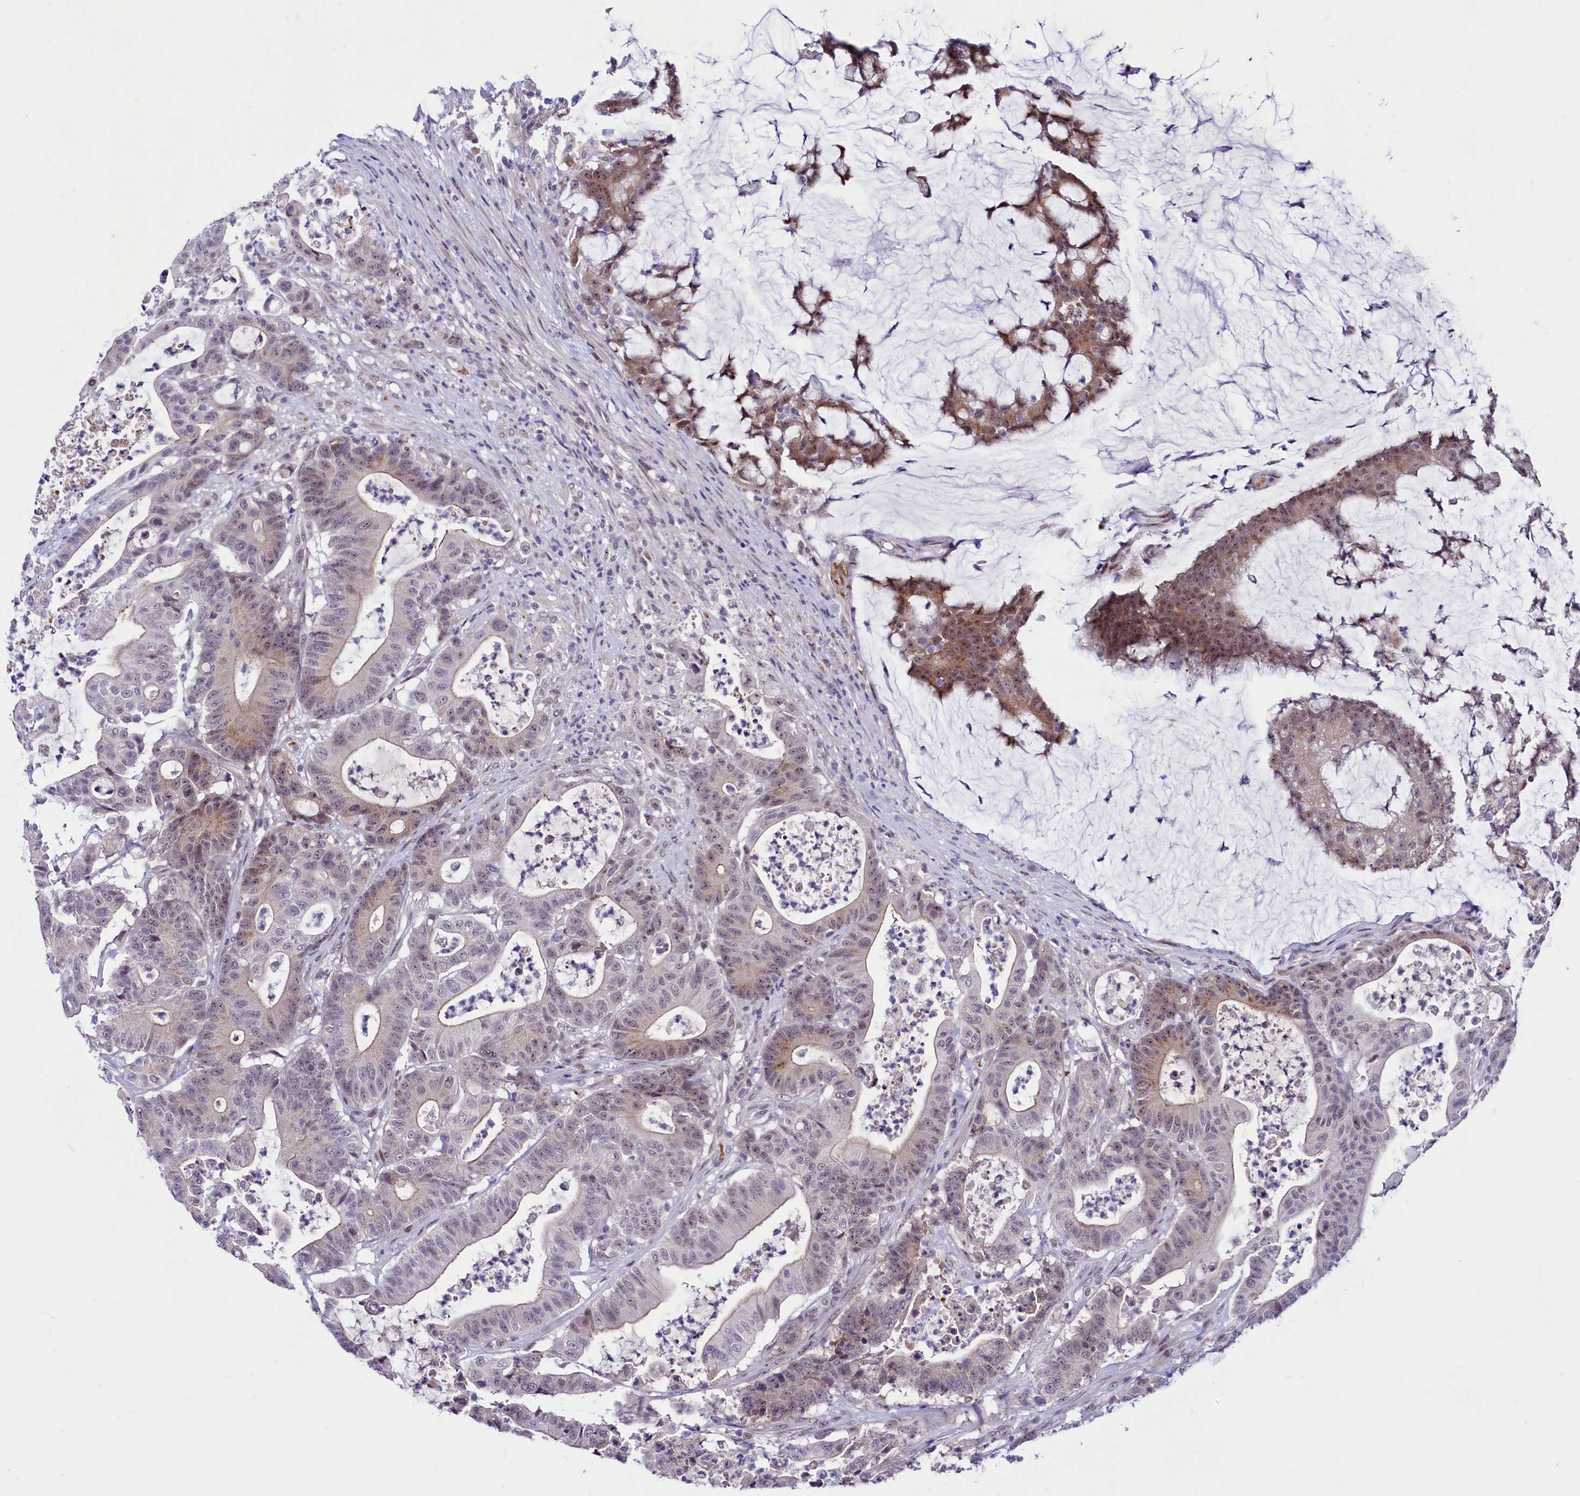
{"staining": {"intensity": "moderate", "quantity": "<25%", "location": "cytoplasmic/membranous,nuclear"}, "tissue": "colorectal cancer", "cell_type": "Tumor cells", "image_type": "cancer", "snomed": [{"axis": "morphology", "description": "Adenocarcinoma, NOS"}, {"axis": "topography", "description": "Colon"}], "caption": "Tumor cells reveal moderate cytoplasmic/membranous and nuclear expression in about <25% of cells in colorectal cancer.", "gene": "LEUTX", "patient": {"sex": "female", "age": 84}}